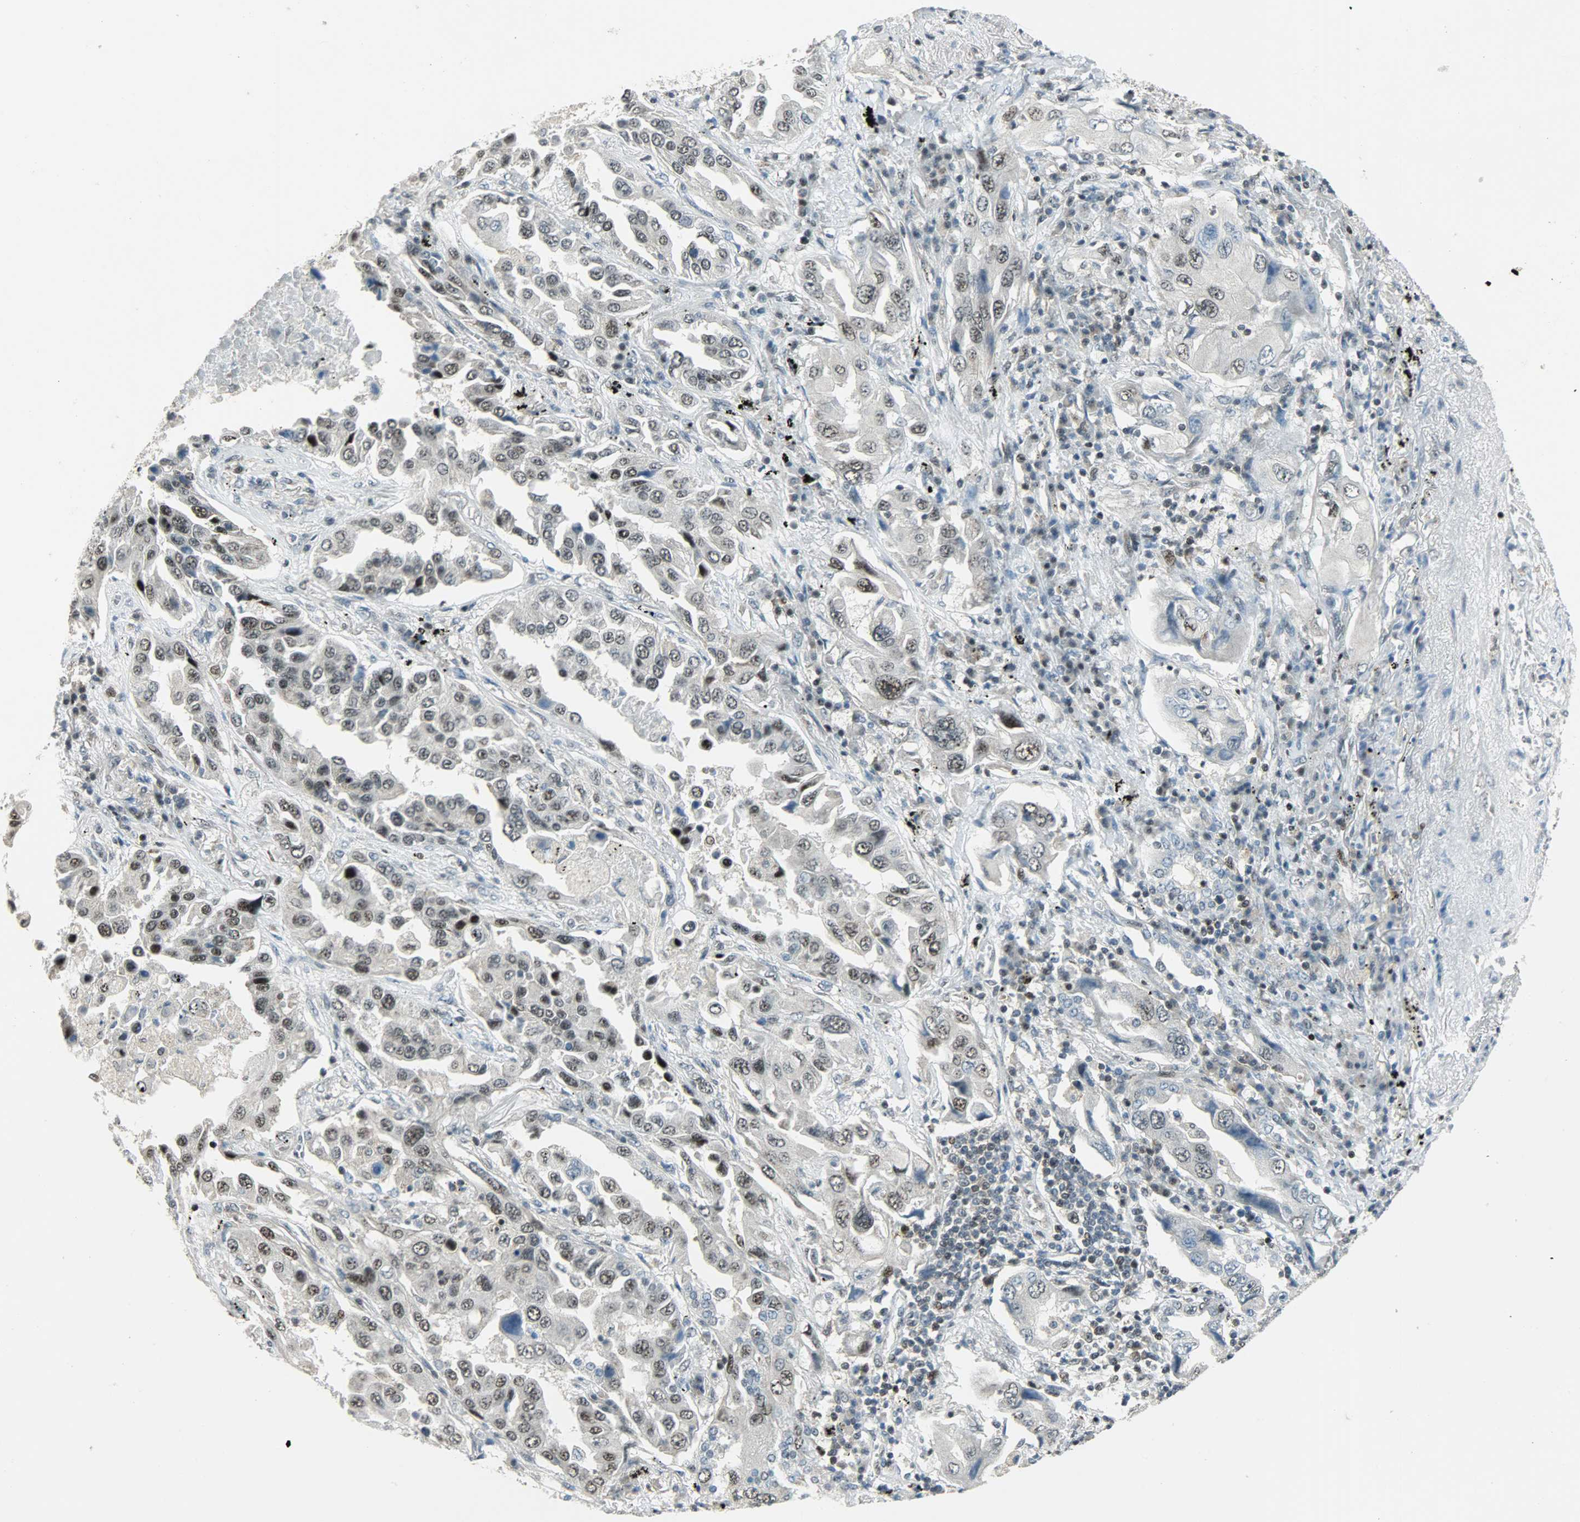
{"staining": {"intensity": "weak", "quantity": ">75%", "location": "nuclear"}, "tissue": "lung cancer", "cell_type": "Tumor cells", "image_type": "cancer", "snomed": [{"axis": "morphology", "description": "Adenocarcinoma, NOS"}, {"axis": "topography", "description": "Lung"}], "caption": "Adenocarcinoma (lung) stained for a protein exhibits weak nuclear positivity in tumor cells. The protein is stained brown, and the nuclei are stained in blue (DAB (3,3'-diaminobenzidine) IHC with brightfield microscopy, high magnification).", "gene": "IL15", "patient": {"sex": "female", "age": 65}}